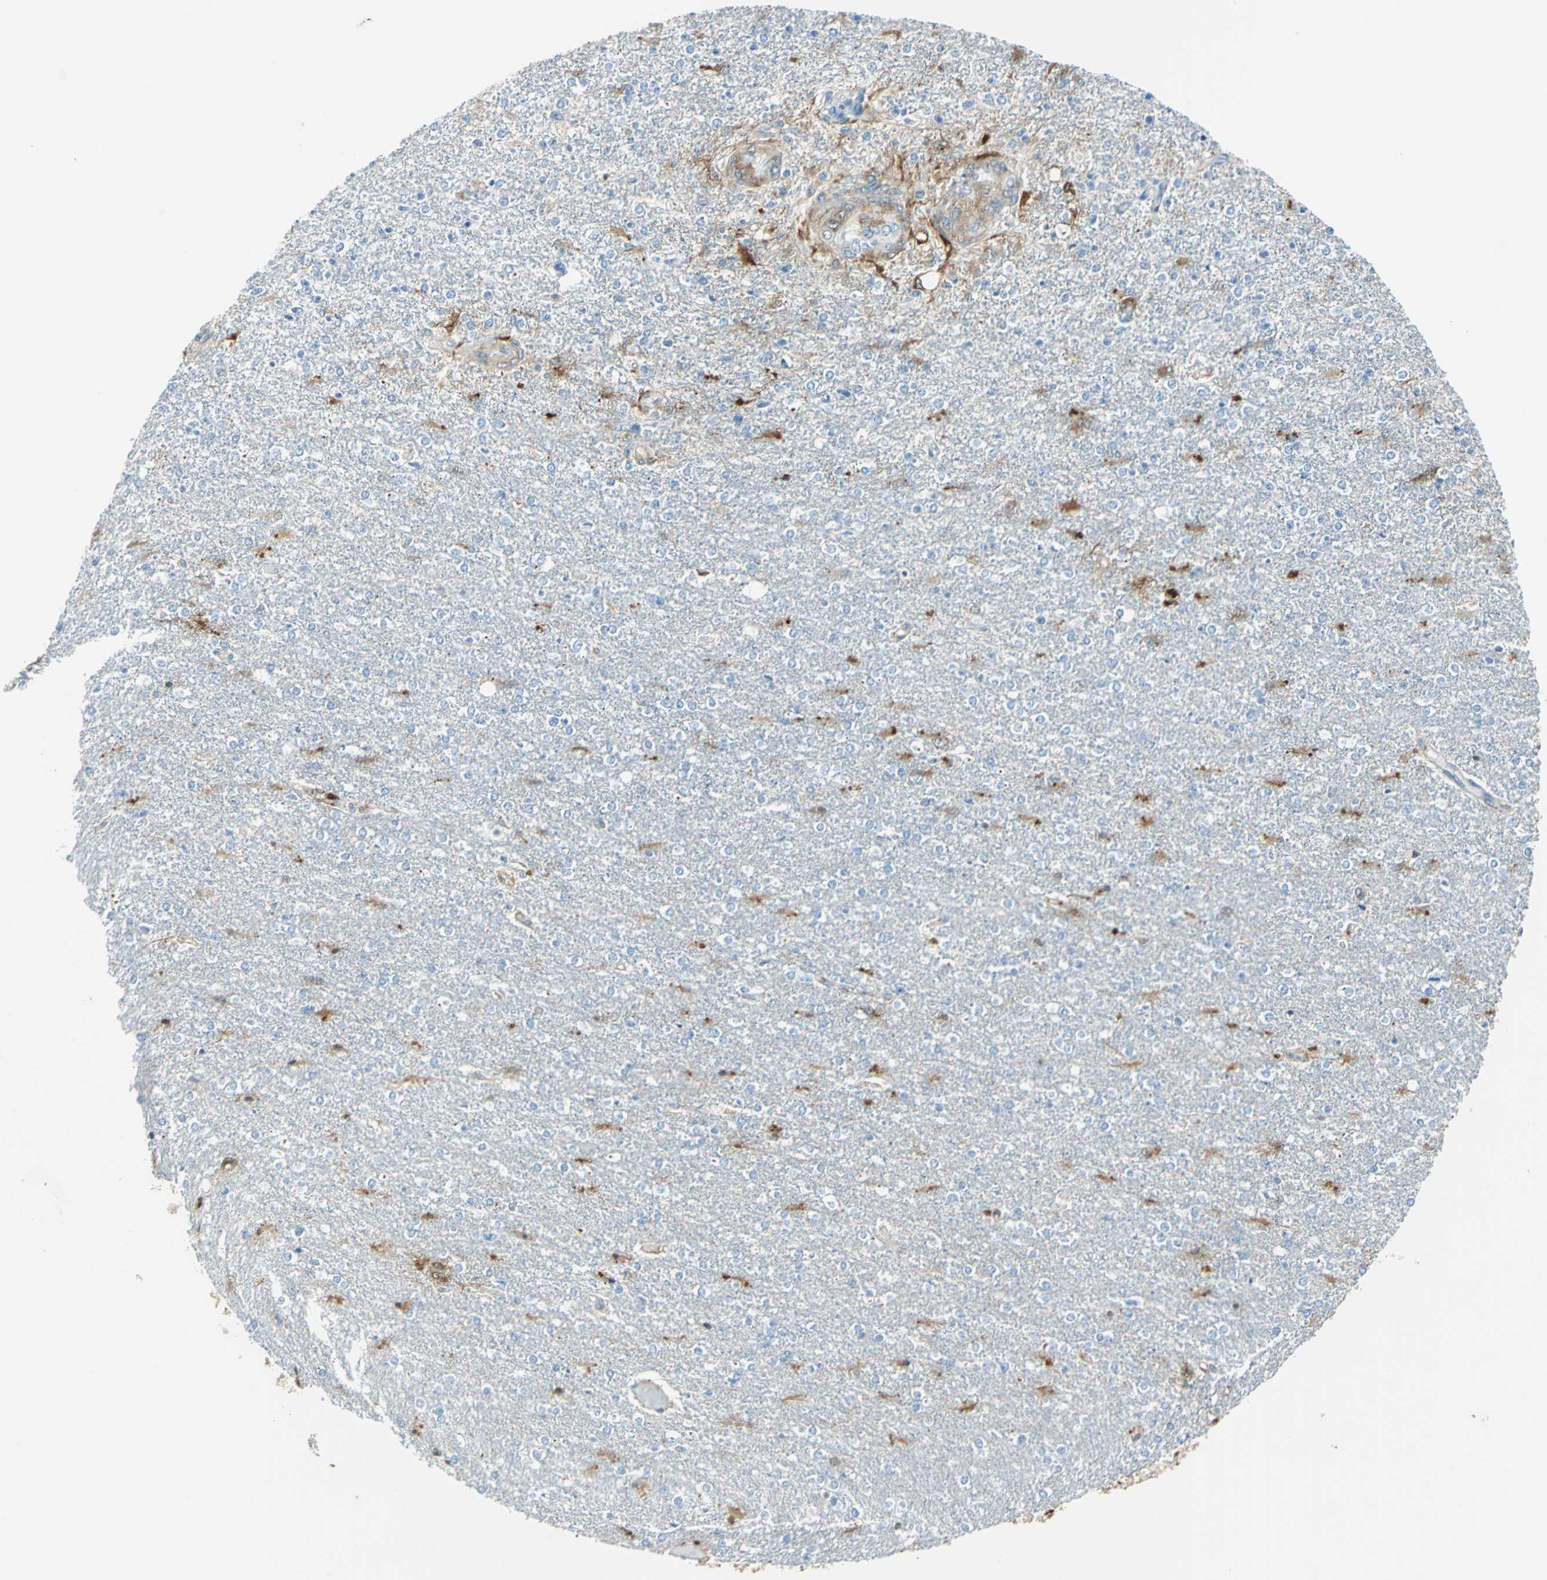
{"staining": {"intensity": "negative", "quantity": "none", "location": "none"}, "tissue": "glioma", "cell_type": "Tumor cells", "image_type": "cancer", "snomed": [{"axis": "morphology", "description": "Glioma, malignant, High grade"}, {"axis": "topography", "description": "Cerebral cortex"}], "caption": "Immunohistochemistry (IHC) micrograph of human glioma stained for a protein (brown), which exhibits no positivity in tumor cells.", "gene": "HSPB1", "patient": {"sex": "male", "age": 76}}